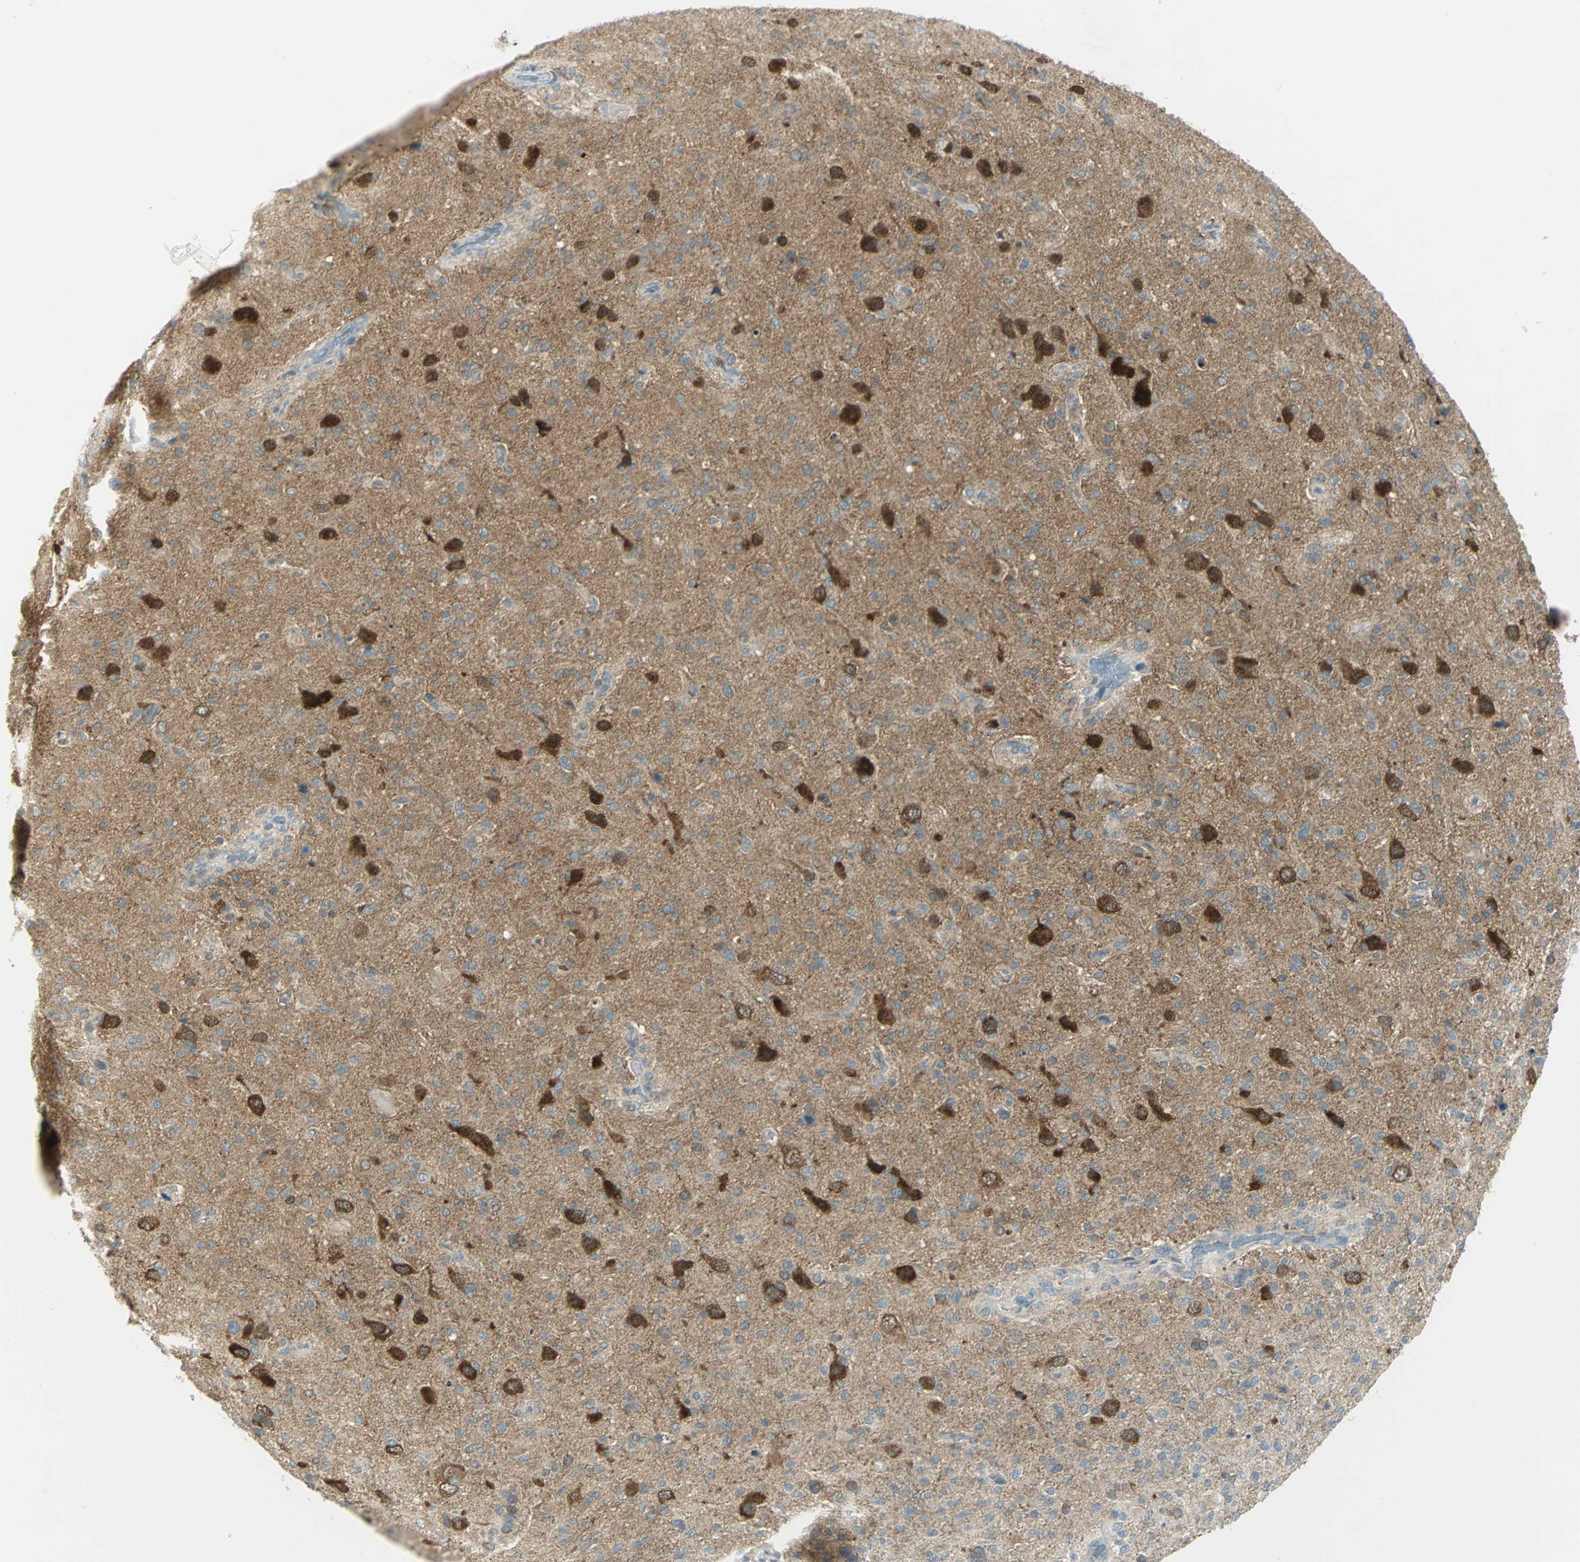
{"staining": {"intensity": "moderate", "quantity": "<25%", "location": "cytoplasmic/membranous"}, "tissue": "glioma", "cell_type": "Tumor cells", "image_type": "cancer", "snomed": [{"axis": "morphology", "description": "Glioma, malignant, High grade"}, {"axis": "topography", "description": "Brain"}], "caption": "Malignant high-grade glioma stained with a protein marker exhibits moderate staining in tumor cells.", "gene": "ALDOA", "patient": {"sex": "male", "age": 71}}